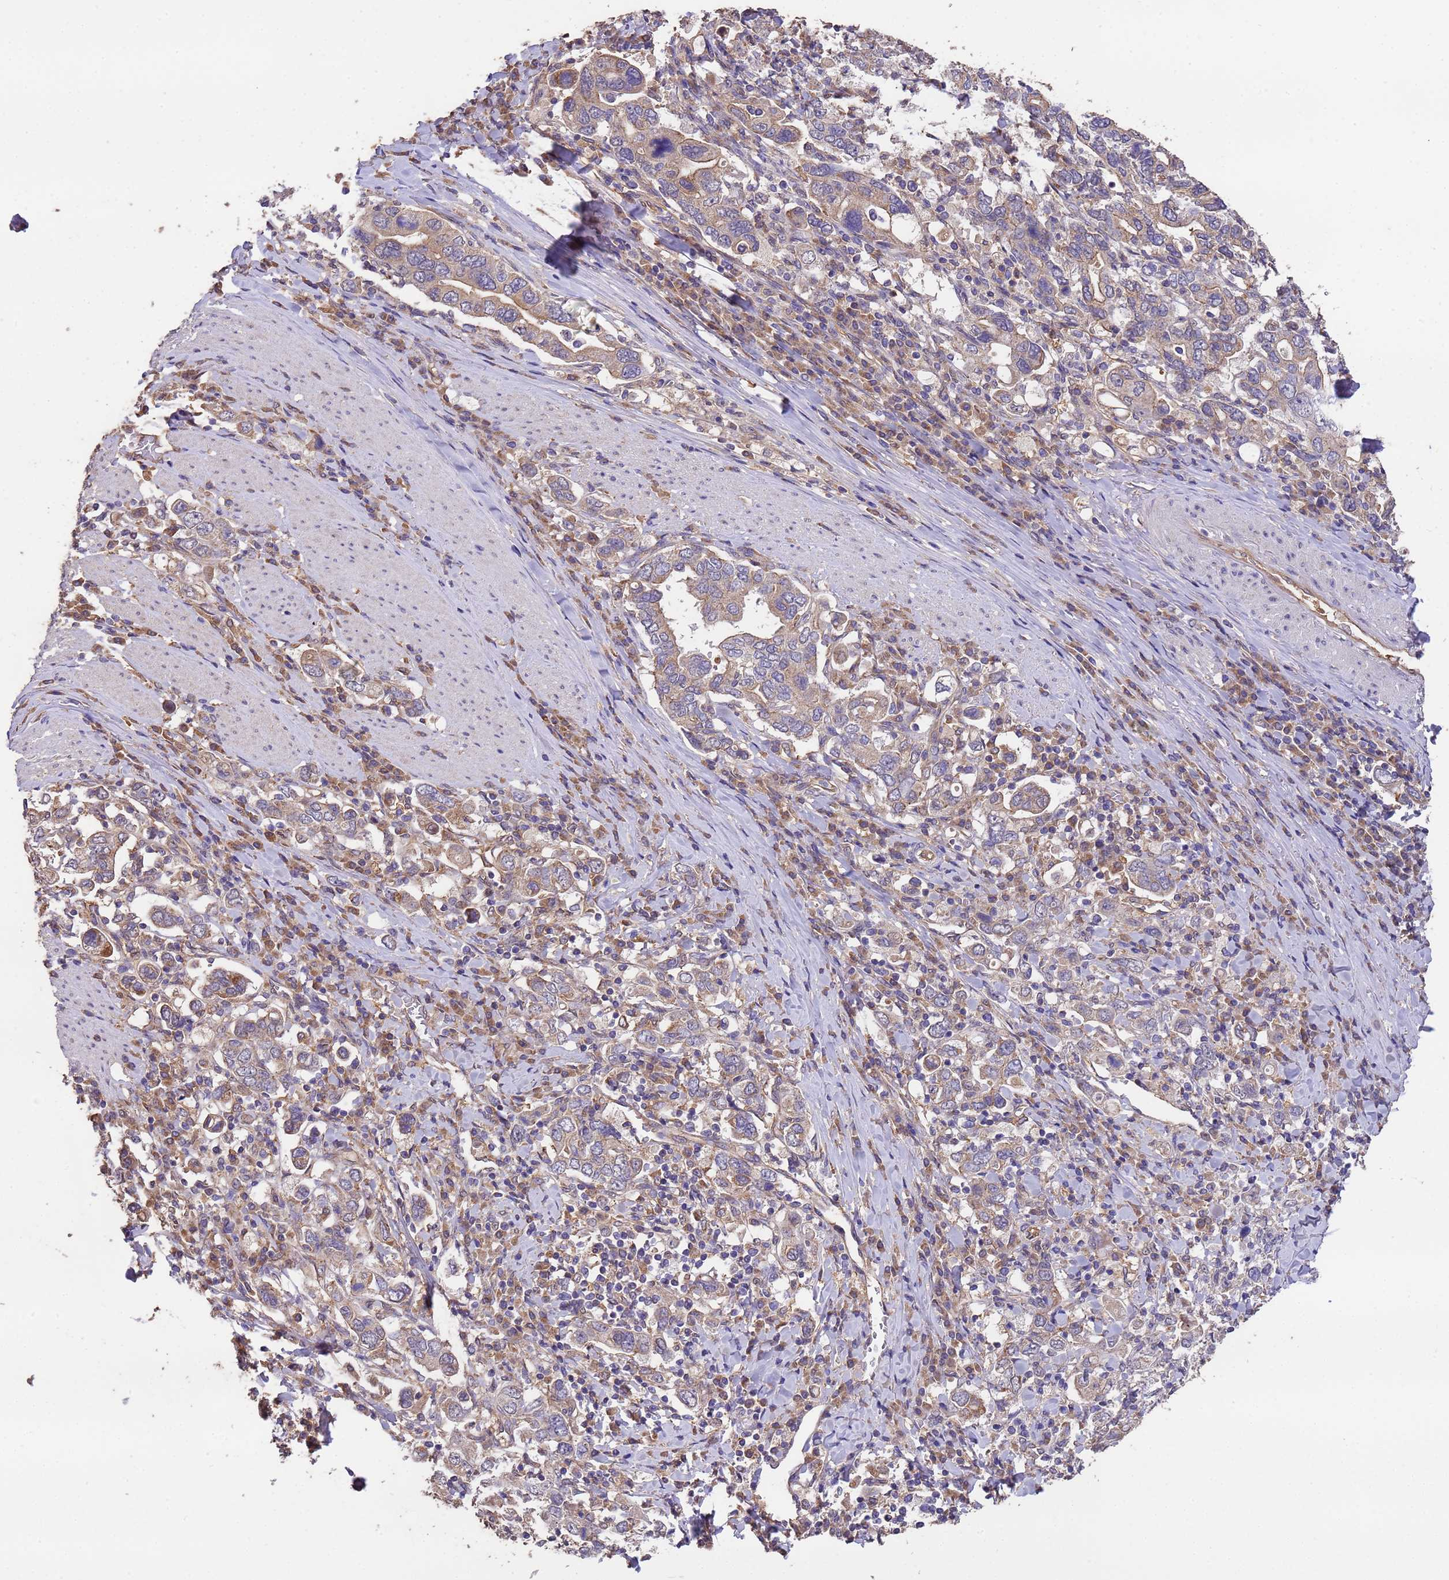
{"staining": {"intensity": "weak", "quantity": "<25%", "location": "cytoplasmic/membranous"}, "tissue": "stomach cancer", "cell_type": "Tumor cells", "image_type": "cancer", "snomed": [{"axis": "morphology", "description": "Adenocarcinoma, NOS"}, {"axis": "topography", "description": "Stomach, upper"}], "caption": "Immunohistochemistry (IHC) micrograph of stomach cancer (adenocarcinoma) stained for a protein (brown), which reveals no expression in tumor cells.", "gene": "NPHP1", "patient": {"sex": "male", "age": 62}}